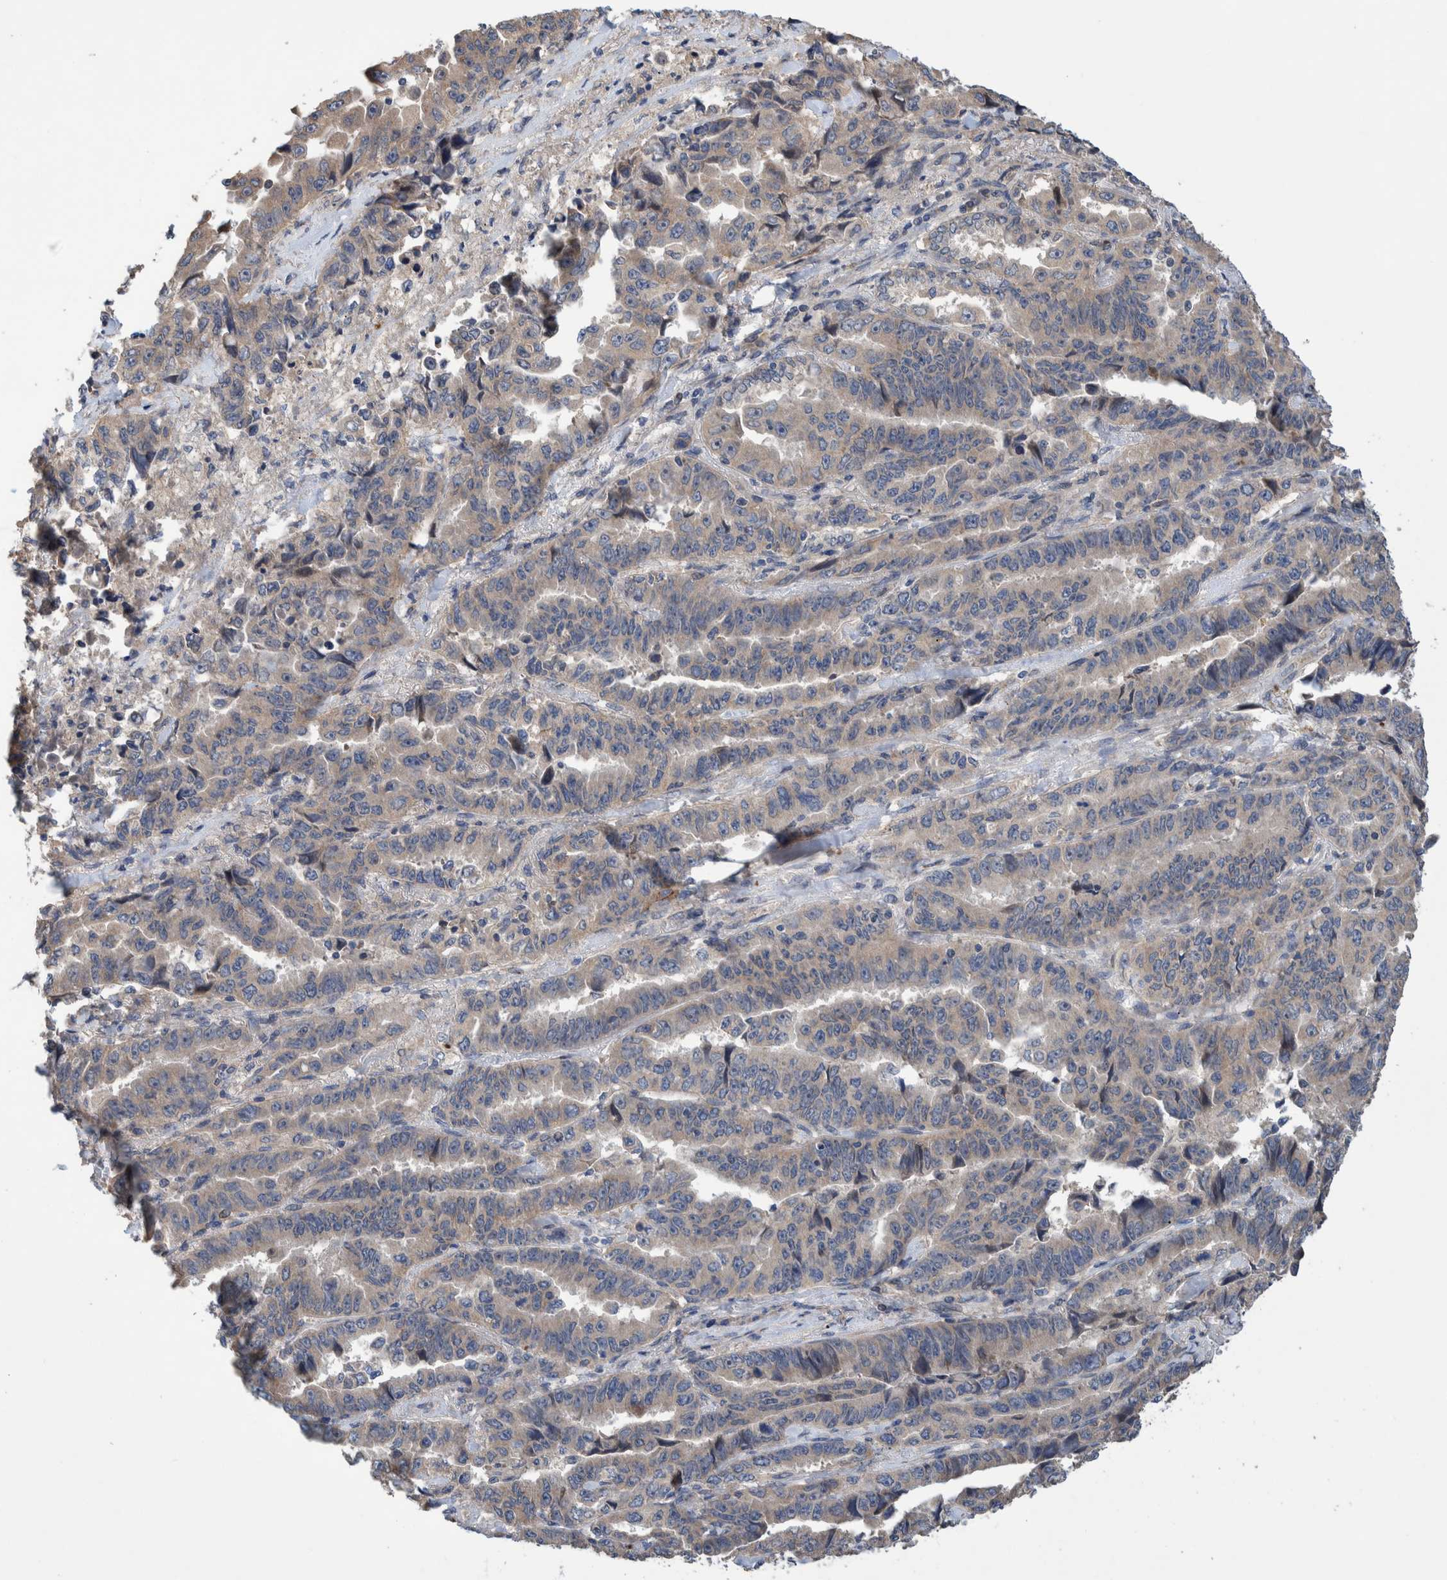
{"staining": {"intensity": "weak", "quantity": "<25%", "location": "cytoplasmic/membranous"}, "tissue": "lung cancer", "cell_type": "Tumor cells", "image_type": "cancer", "snomed": [{"axis": "morphology", "description": "Adenocarcinoma, NOS"}, {"axis": "topography", "description": "Lung"}], "caption": "There is no significant expression in tumor cells of lung cancer (adenocarcinoma).", "gene": "PIK3R6", "patient": {"sex": "female", "age": 51}}